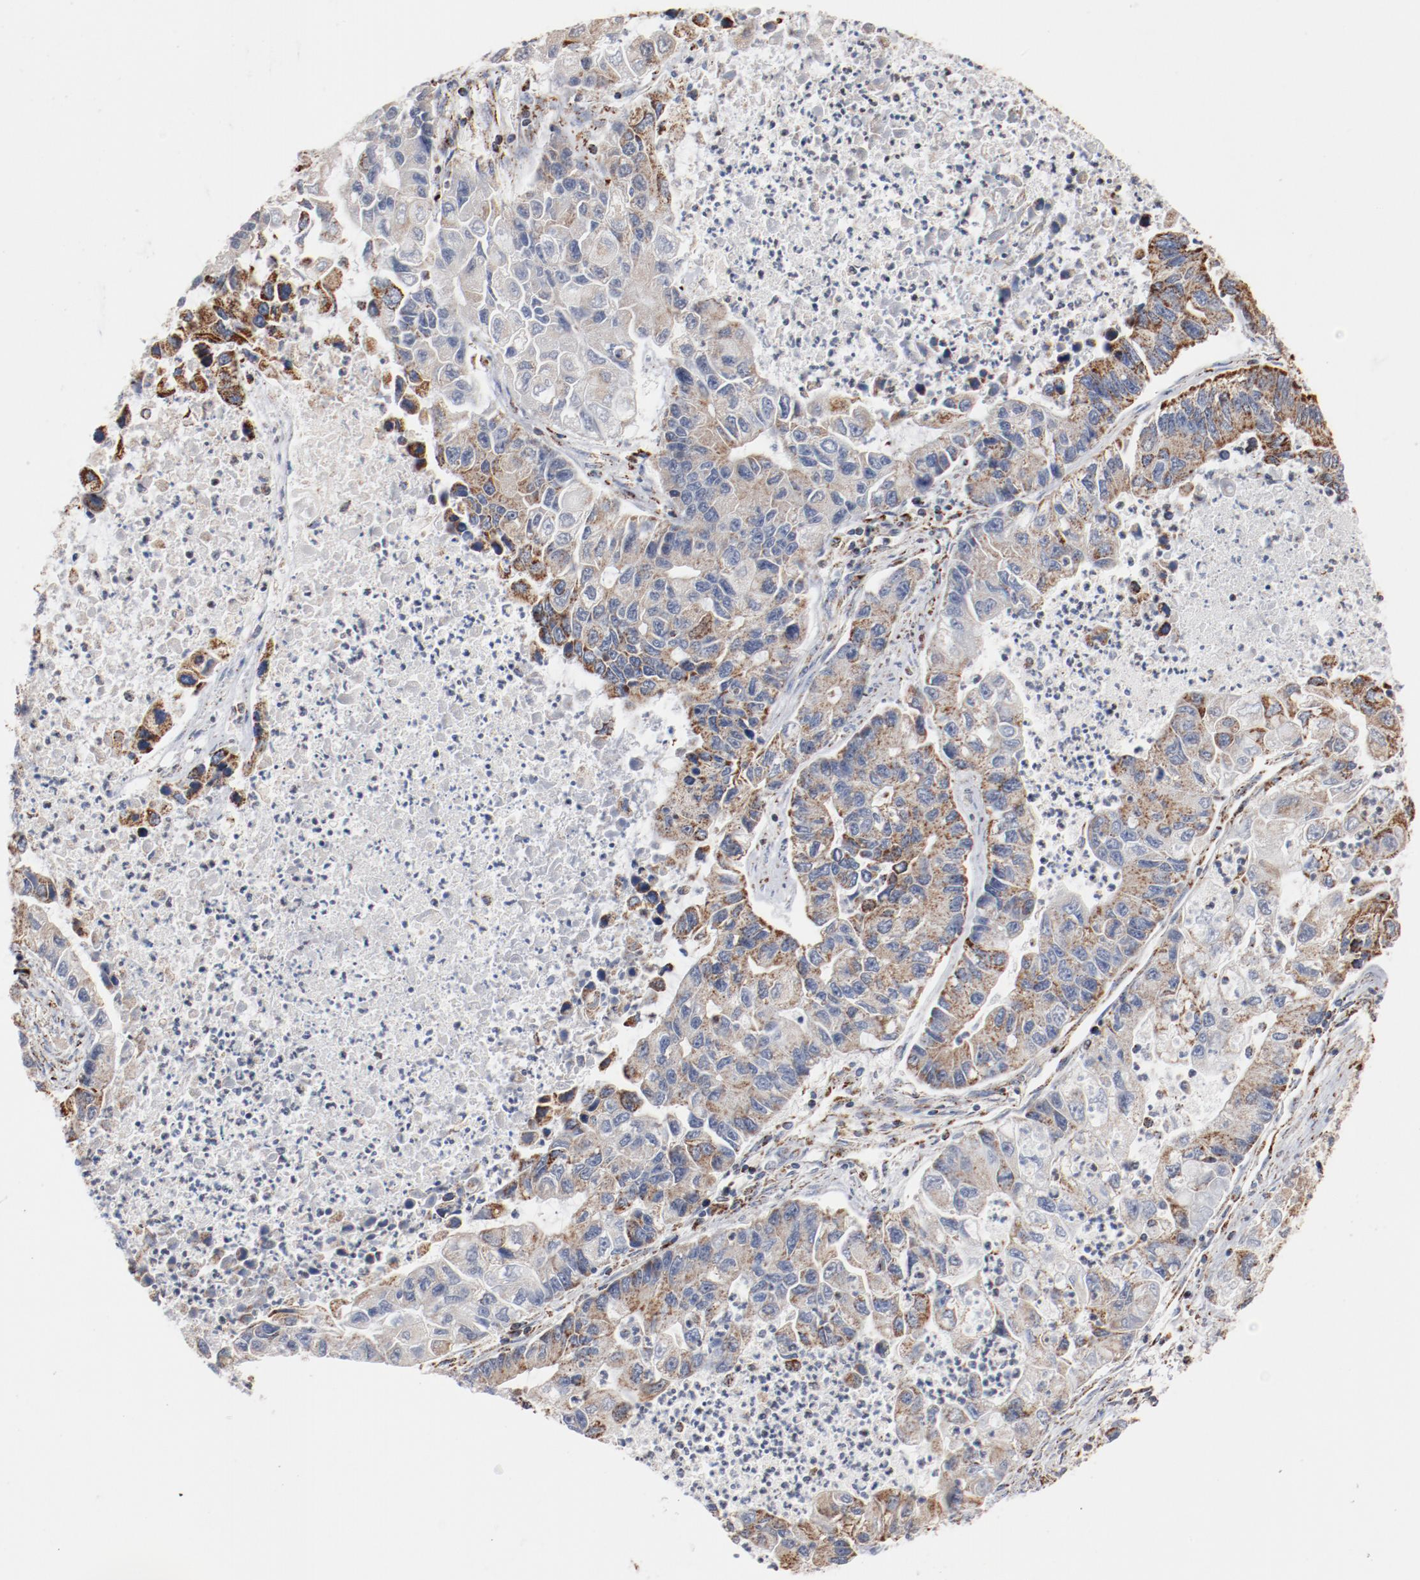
{"staining": {"intensity": "moderate", "quantity": "25%-75%", "location": "cytoplasmic/membranous"}, "tissue": "lung cancer", "cell_type": "Tumor cells", "image_type": "cancer", "snomed": [{"axis": "morphology", "description": "Adenocarcinoma, NOS"}, {"axis": "topography", "description": "Lung"}], "caption": "Immunohistochemical staining of lung cancer (adenocarcinoma) demonstrates medium levels of moderate cytoplasmic/membranous protein staining in about 25%-75% of tumor cells.", "gene": "NDUFS4", "patient": {"sex": "female", "age": 51}}